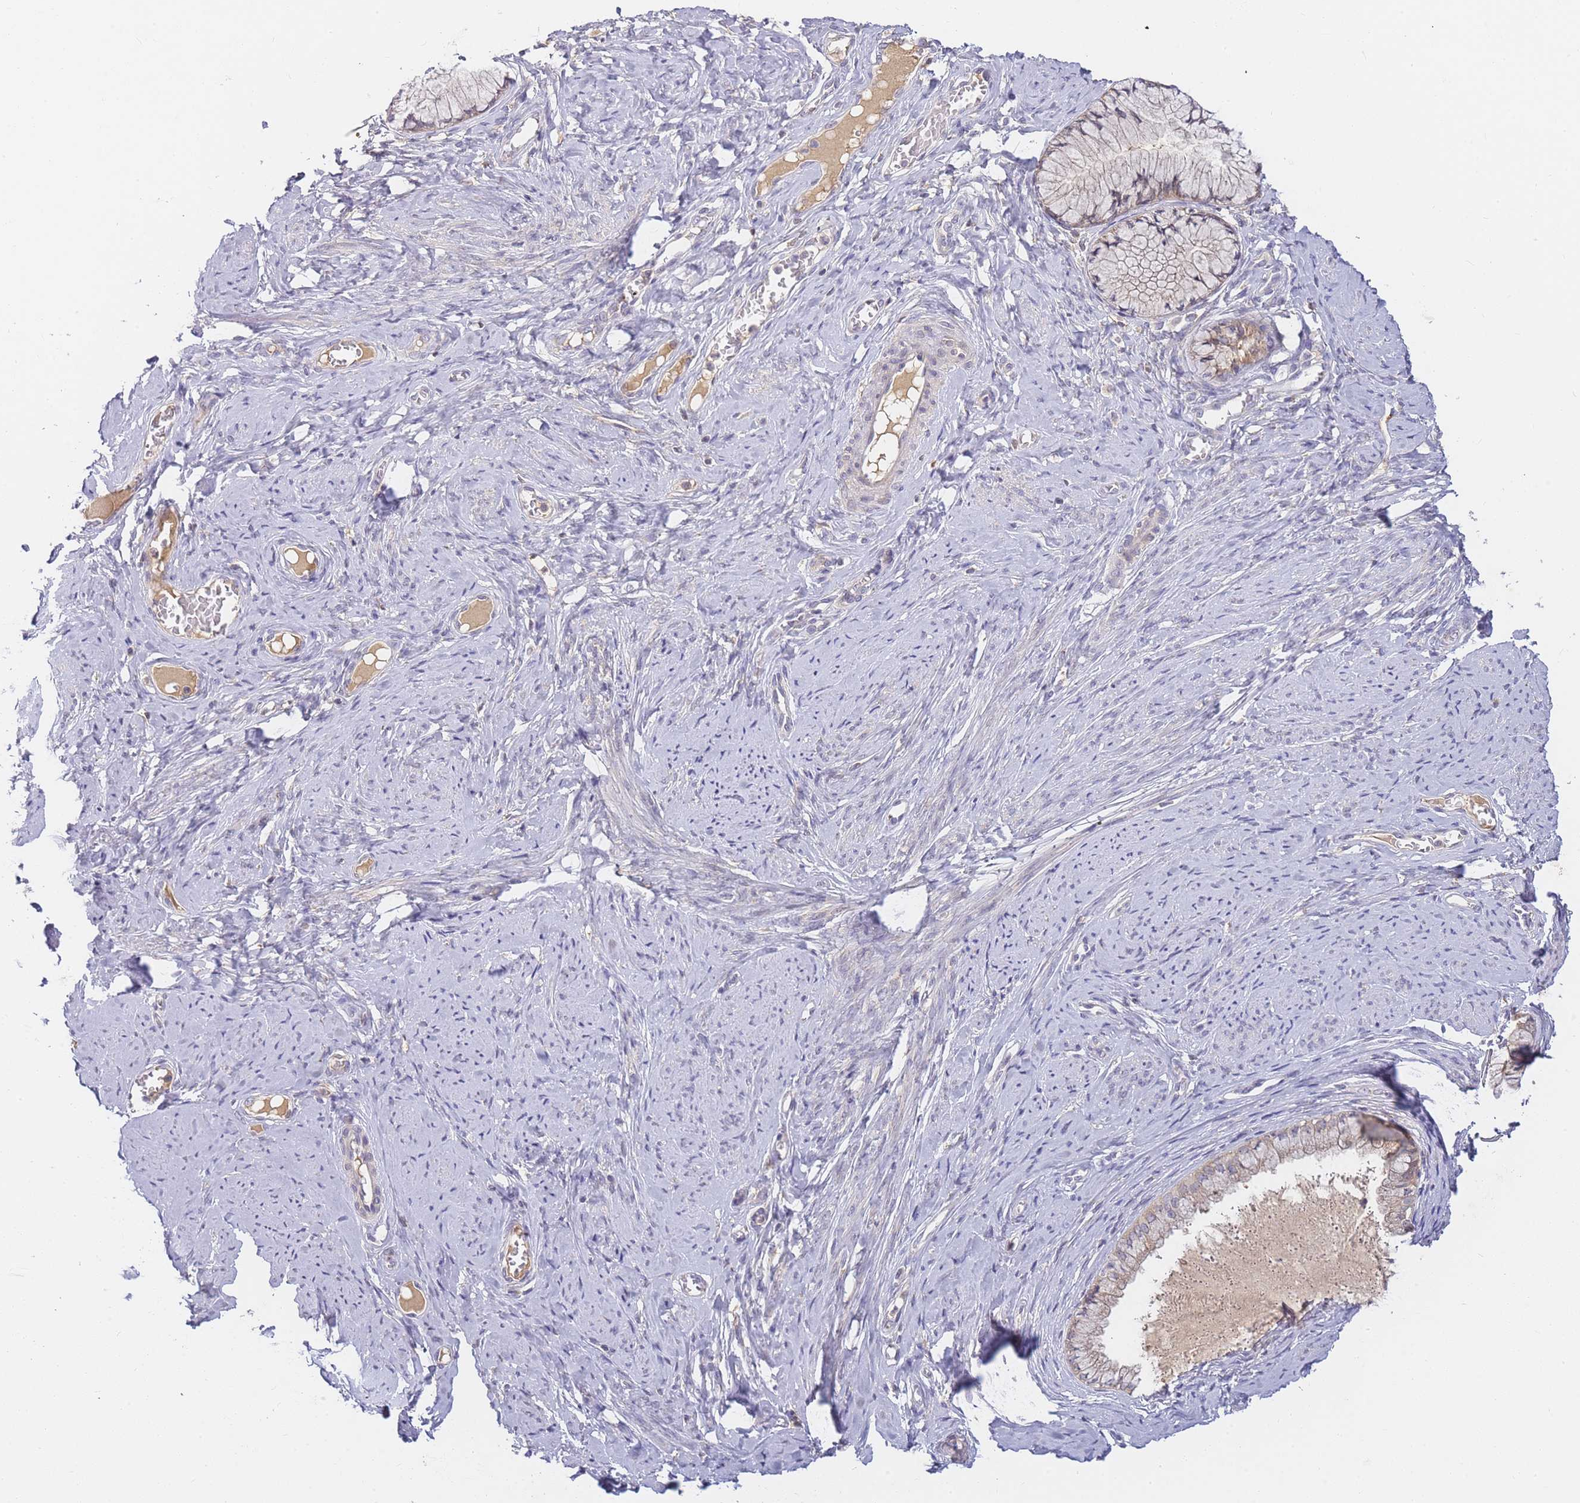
{"staining": {"intensity": "weak", "quantity": "<25%", "location": "cytoplasmic/membranous"}, "tissue": "cervix", "cell_type": "Glandular cells", "image_type": "normal", "snomed": [{"axis": "morphology", "description": "Normal tissue, NOS"}, {"axis": "topography", "description": "Cervix"}], "caption": "Protein analysis of unremarkable cervix reveals no significant expression in glandular cells. (Brightfield microscopy of DAB immunohistochemistry (IHC) at high magnification).", "gene": "ZNF577", "patient": {"sex": "female", "age": 42}}